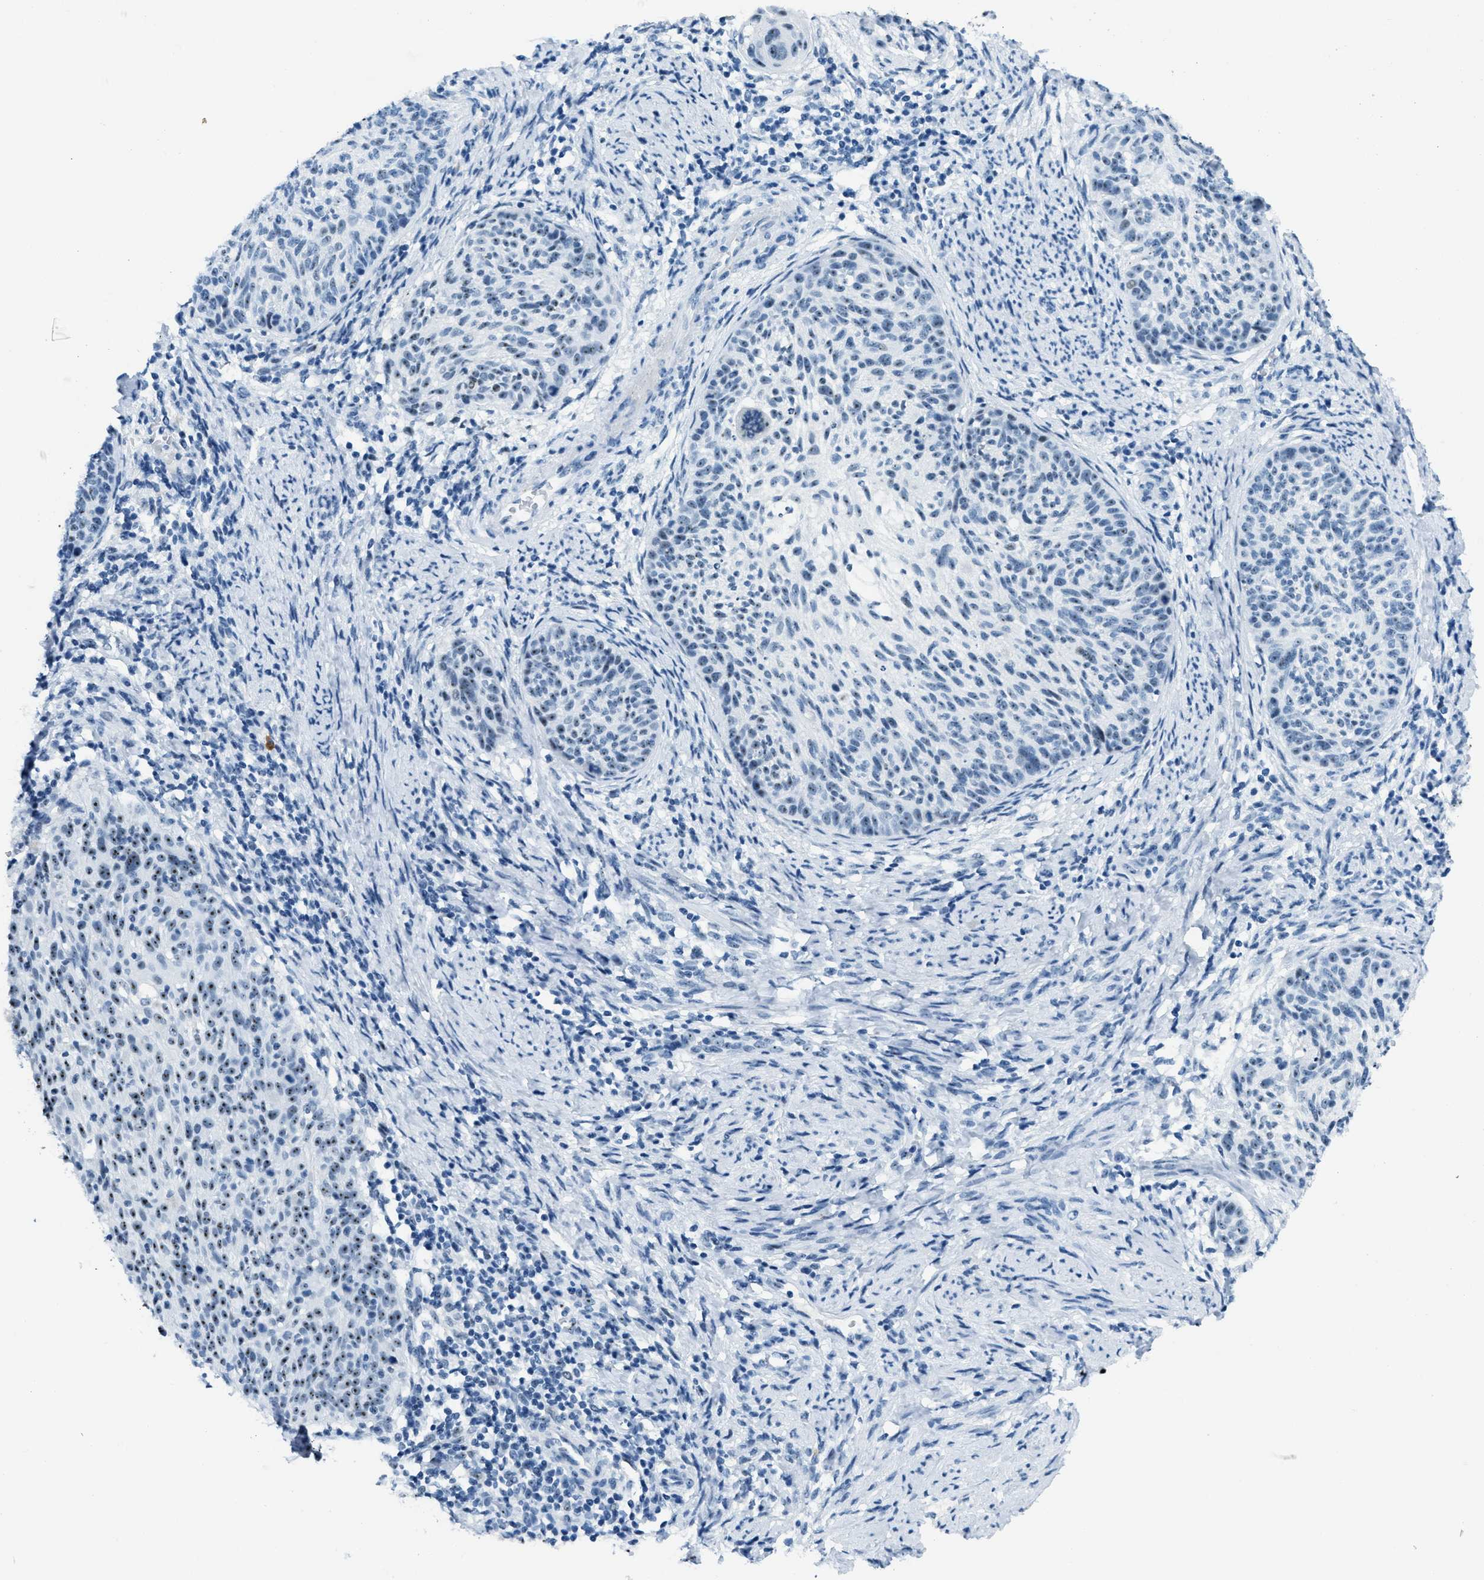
{"staining": {"intensity": "moderate", "quantity": "25%-75%", "location": "nuclear"}, "tissue": "cervical cancer", "cell_type": "Tumor cells", "image_type": "cancer", "snomed": [{"axis": "morphology", "description": "Squamous cell carcinoma, NOS"}, {"axis": "topography", "description": "Cervix"}], "caption": "IHC of squamous cell carcinoma (cervical) exhibits medium levels of moderate nuclear expression in approximately 25%-75% of tumor cells.", "gene": "PLA2G2A", "patient": {"sex": "female", "age": 70}}